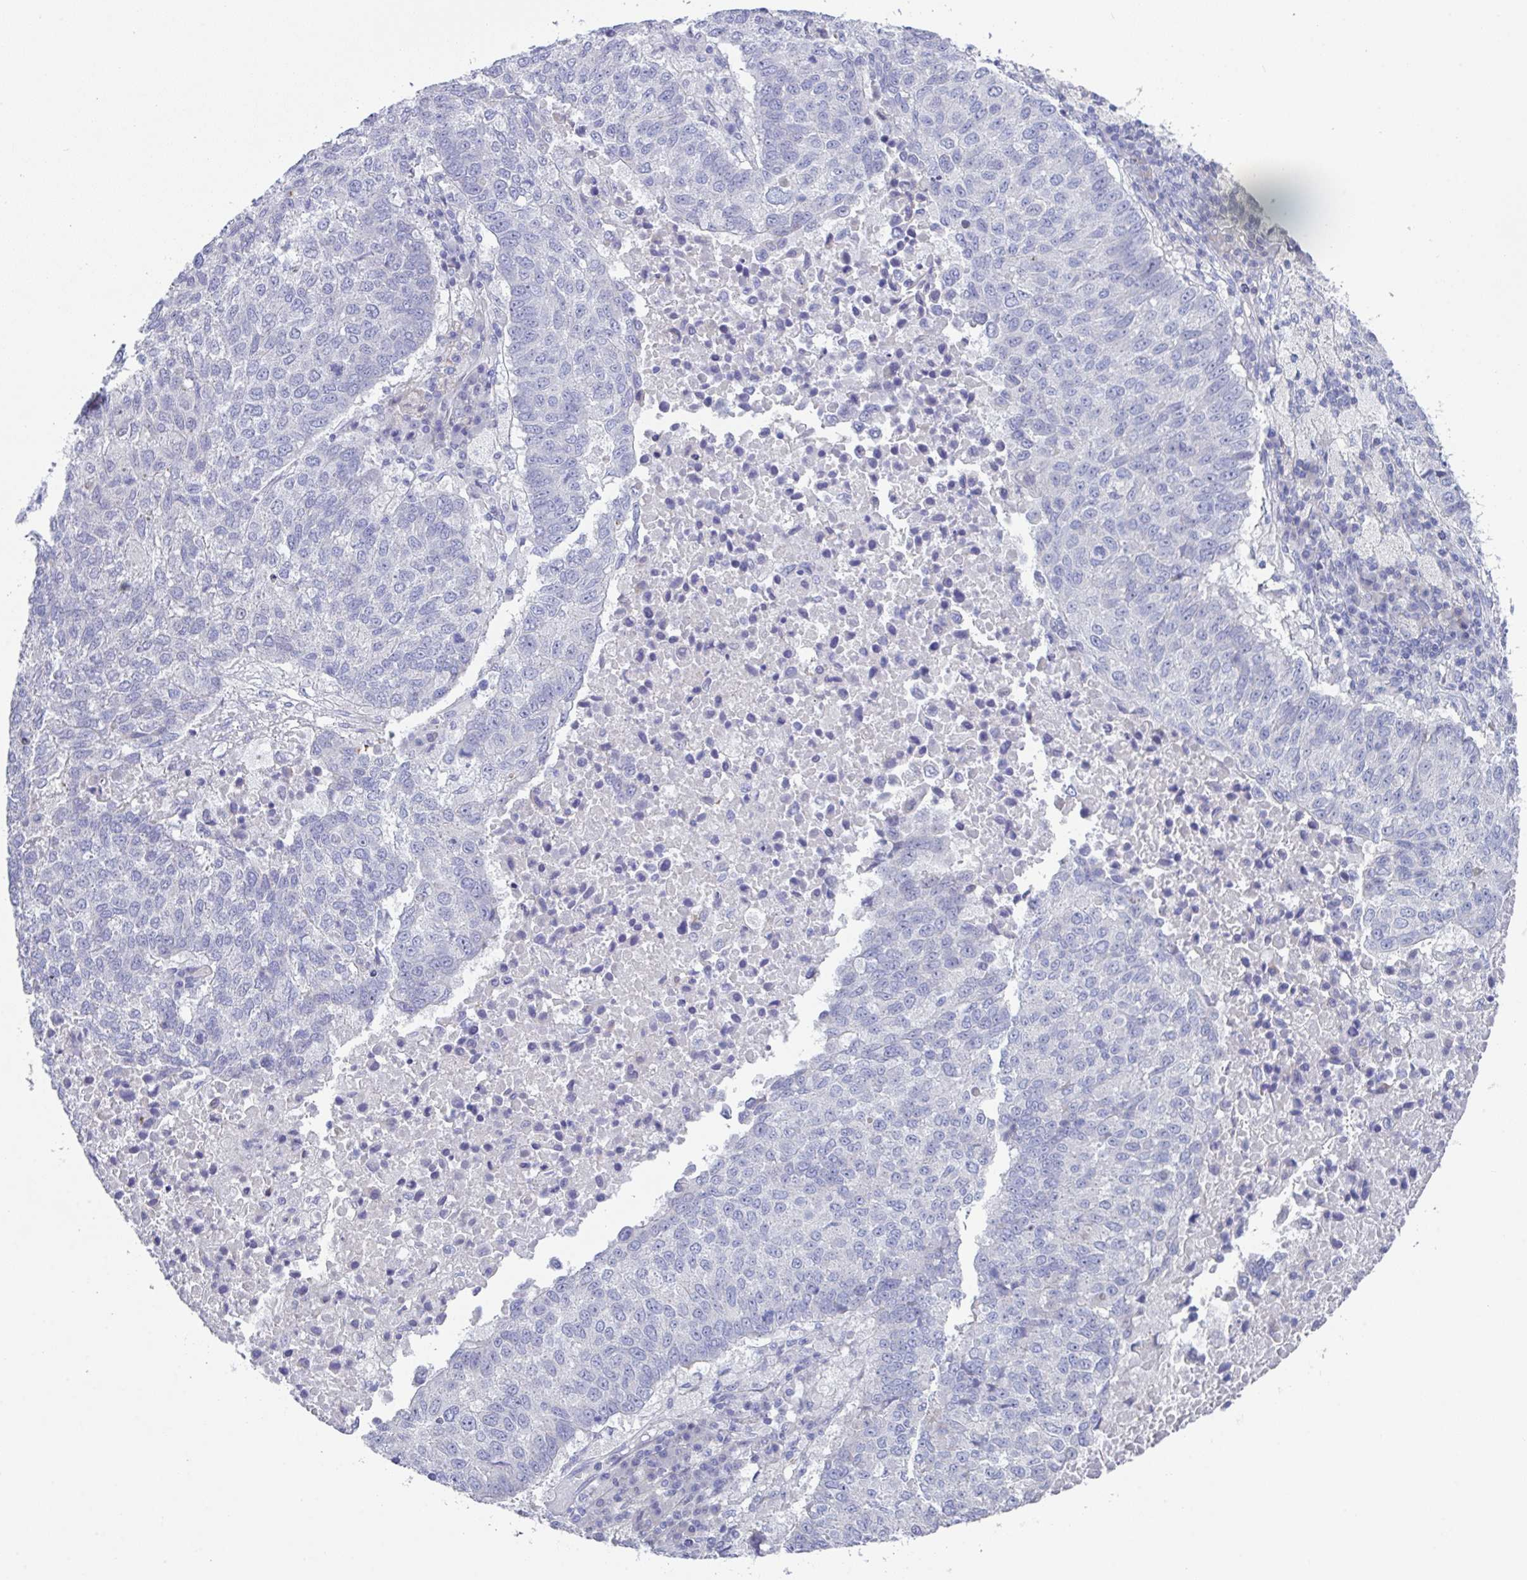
{"staining": {"intensity": "negative", "quantity": "none", "location": "none"}, "tissue": "lung cancer", "cell_type": "Tumor cells", "image_type": "cancer", "snomed": [{"axis": "morphology", "description": "Squamous cell carcinoma, NOS"}, {"axis": "topography", "description": "Lung"}], "caption": "Immunohistochemical staining of lung cancer demonstrates no significant staining in tumor cells. (Stains: DAB immunohistochemistry (IHC) with hematoxylin counter stain, Microscopy: brightfield microscopy at high magnification).", "gene": "FBXO47", "patient": {"sex": "male", "age": 73}}